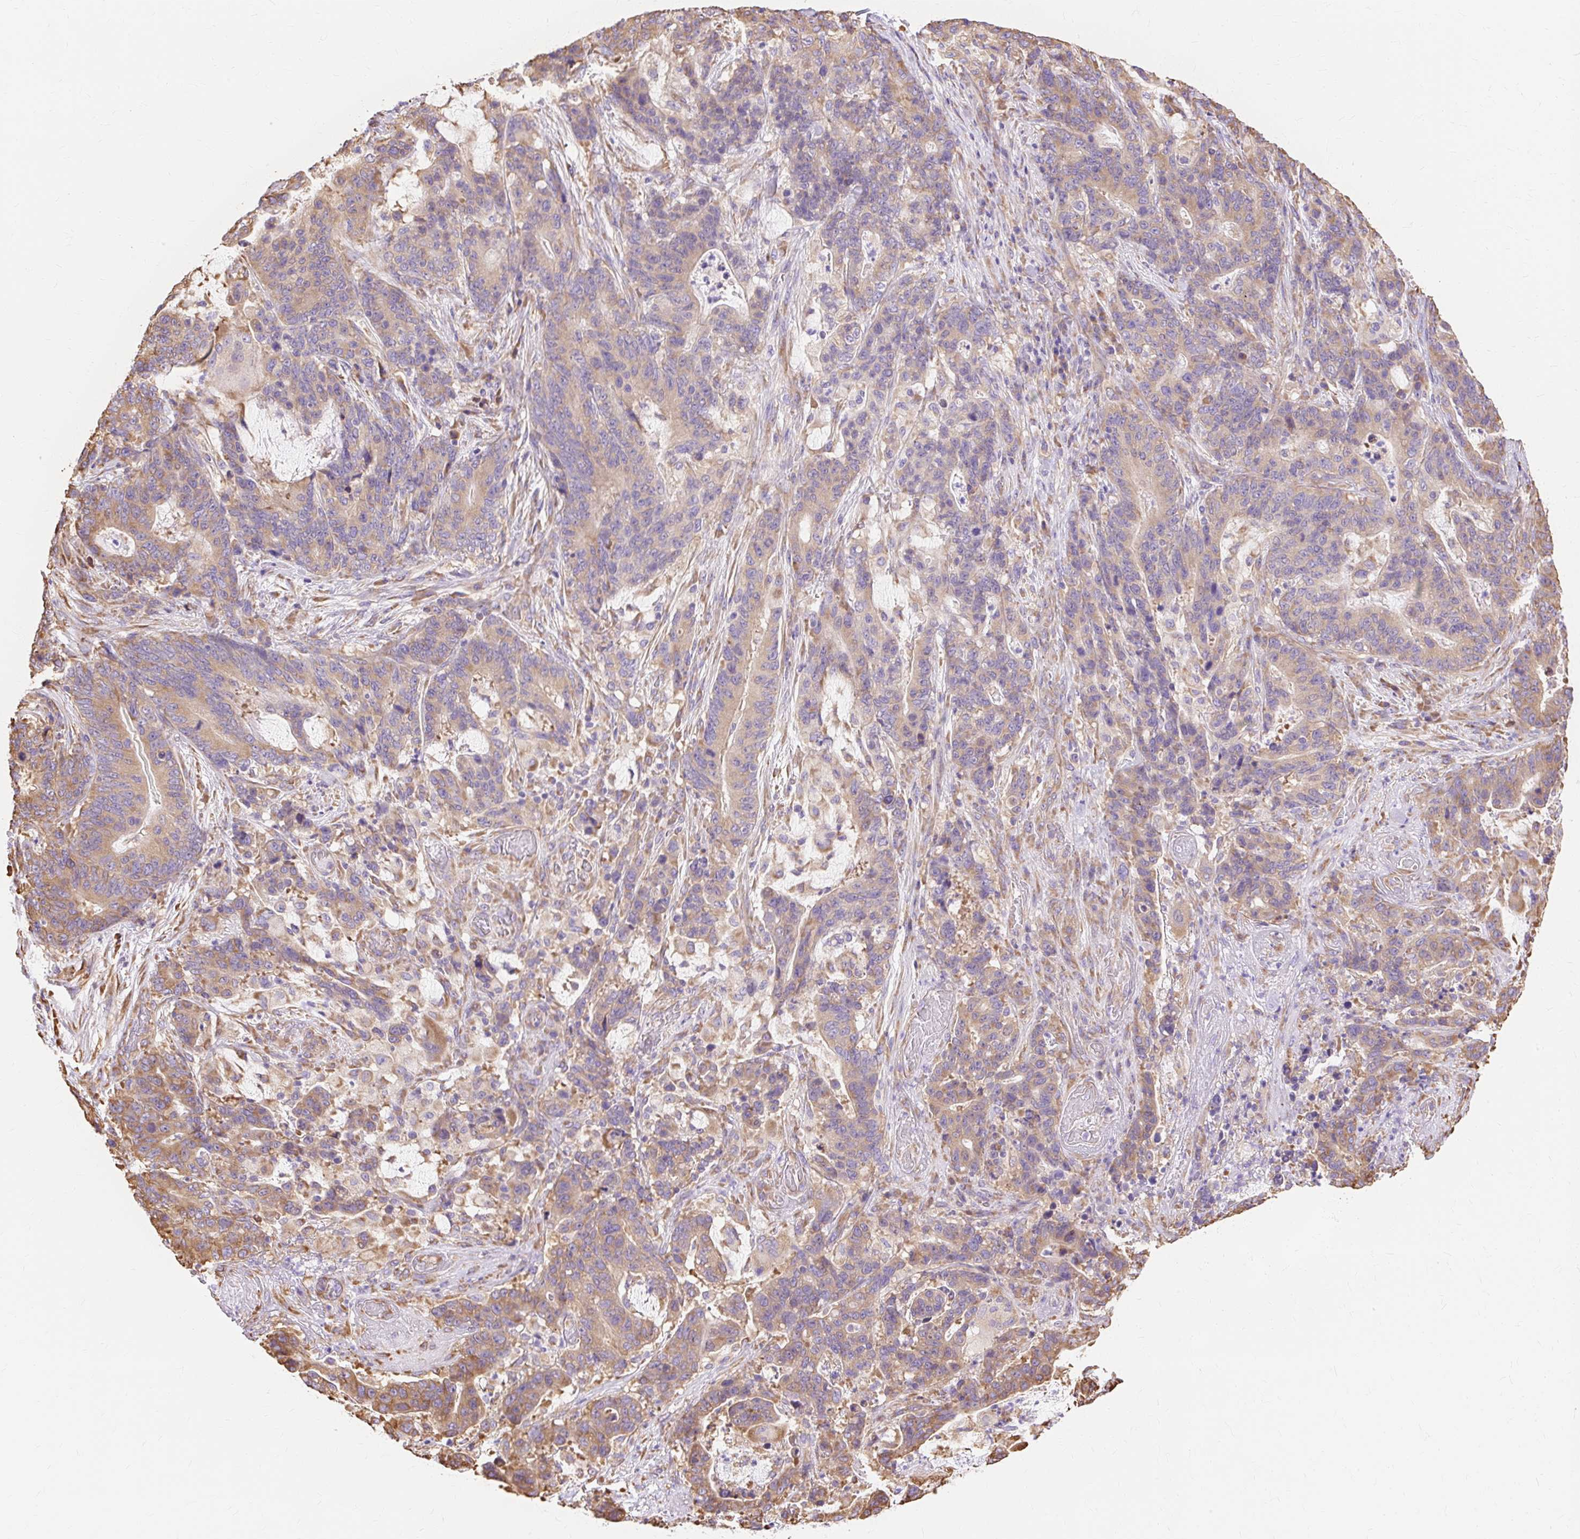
{"staining": {"intensity": "moderate", "quantity": "25%-75%", "location": "cytoplasmic/membranous"}, "tissue": "stomach cancer", "cell_type": "Tumor cells", "image_type": "cancer", "snomed": [{"axis": "morphology", "description": "Normal tissue, NOS"}, {"axis": "morphology", "description": "Adenocarcinoma, NOS"}, {"axis": "topography", "description": "Stomach"}], "caption": "Stomach cancer (adenocarcinoma) was stained to show a protein in brown. There is medium levels of moderate cytoplasmic/membranous expression in about 25%-75% of tumor cells.", "gene": "RPS17", "patient": {"sex": "female", "age": 64}}